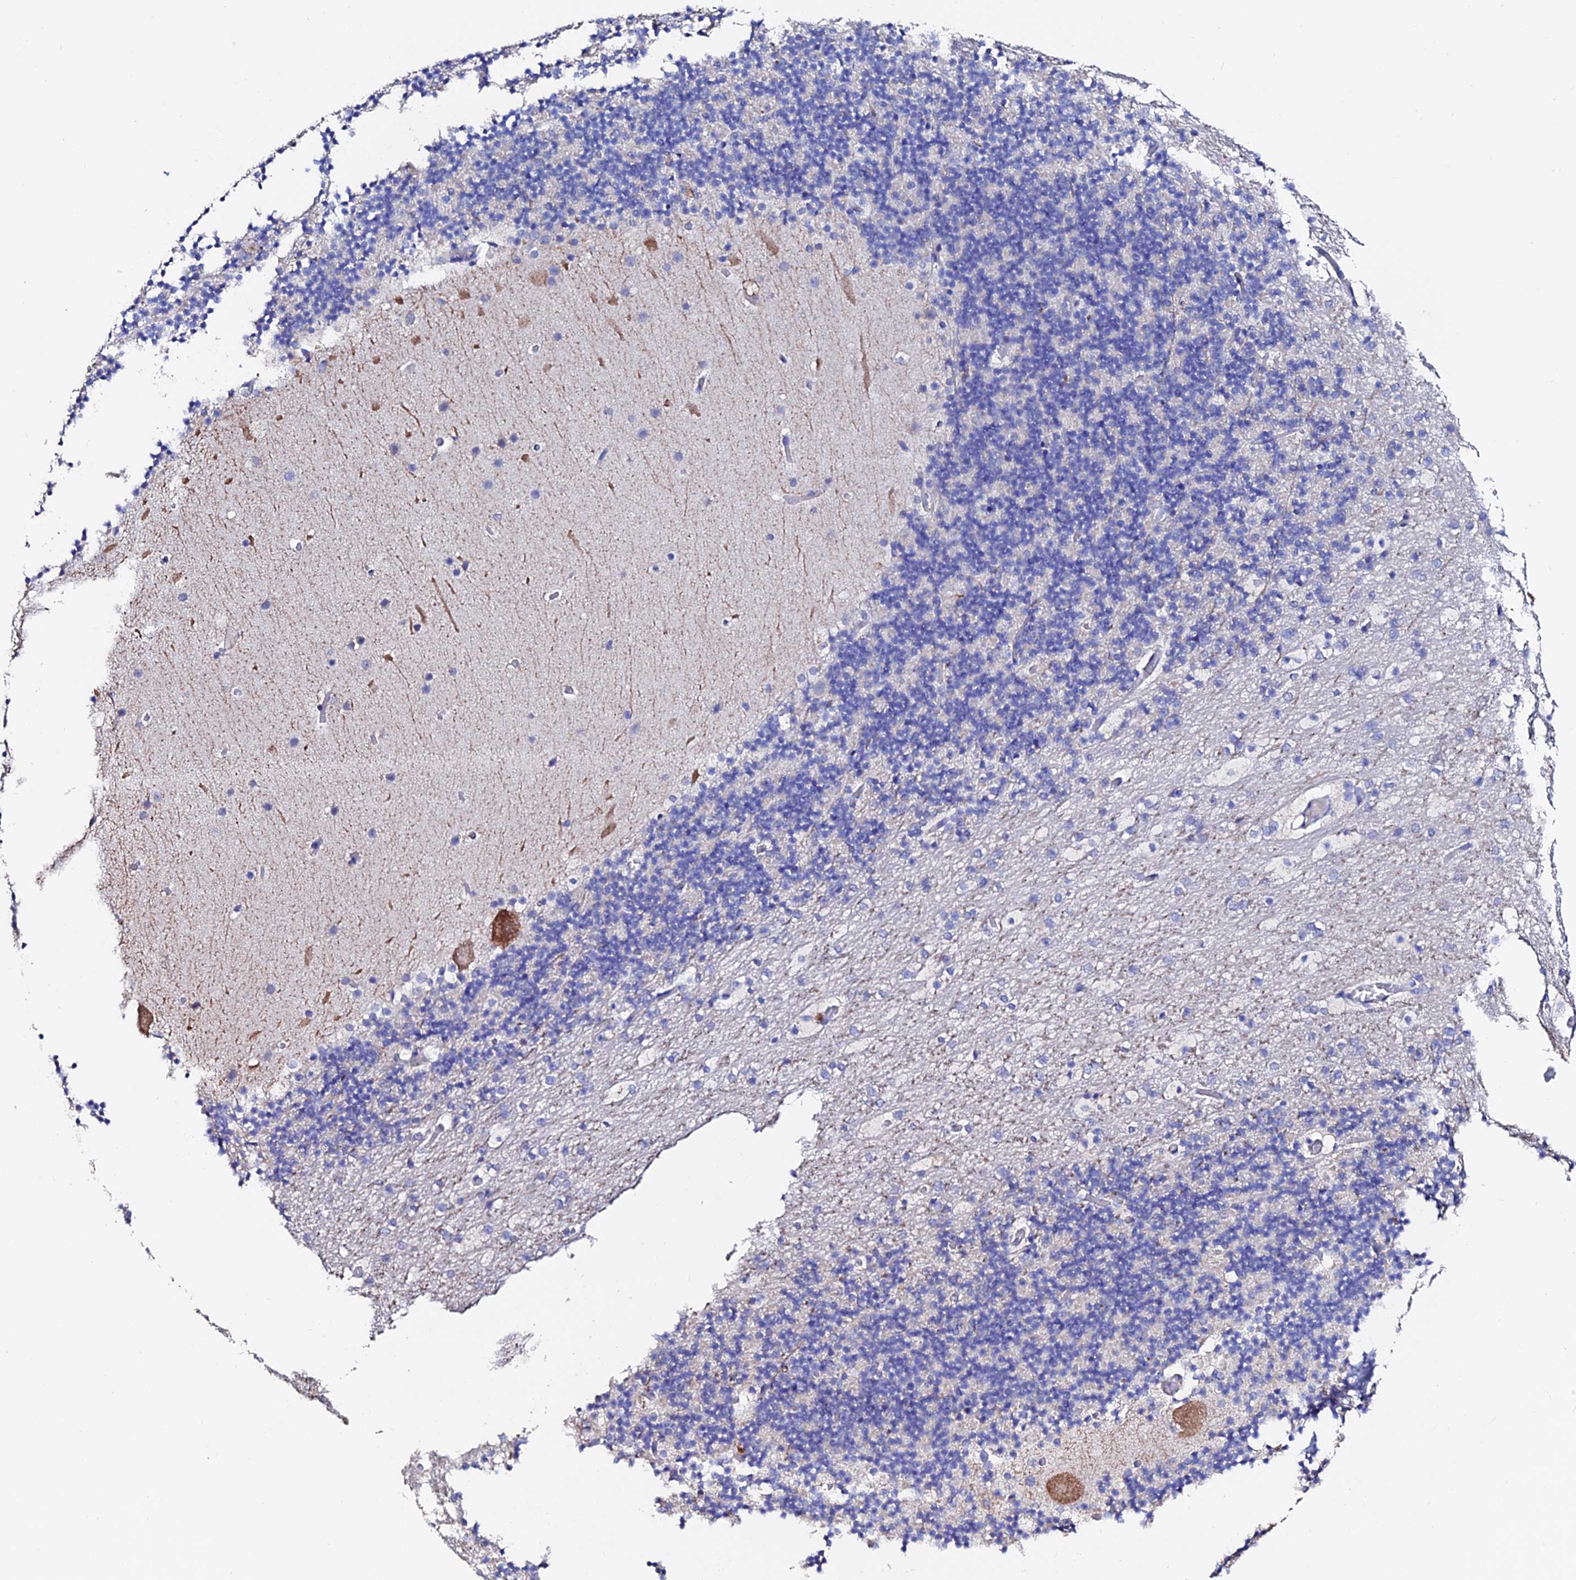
{"staining": {"intensity": "negative", "quantity": "none", "location": "none"}, "tissue": "cerebellum", "cell_type": "Cells in granular layer", "image_type": "normal", "snomed": [{"axis": "morphology", "description": "Normal tissue, NOS"}, {"axis": "topography", "description": "Cerebellum"}], "caption": "Immunohistochemistry (IHC) photomicrograph of benign cerebellum: cerebellum stained with DAB demonstrates no significant protein positivity in cells in granular layer. (IHC, brightfield microscopy, high magnification).", "gene": "ESM1", "patient": {"sex": "male", "age": 57}}